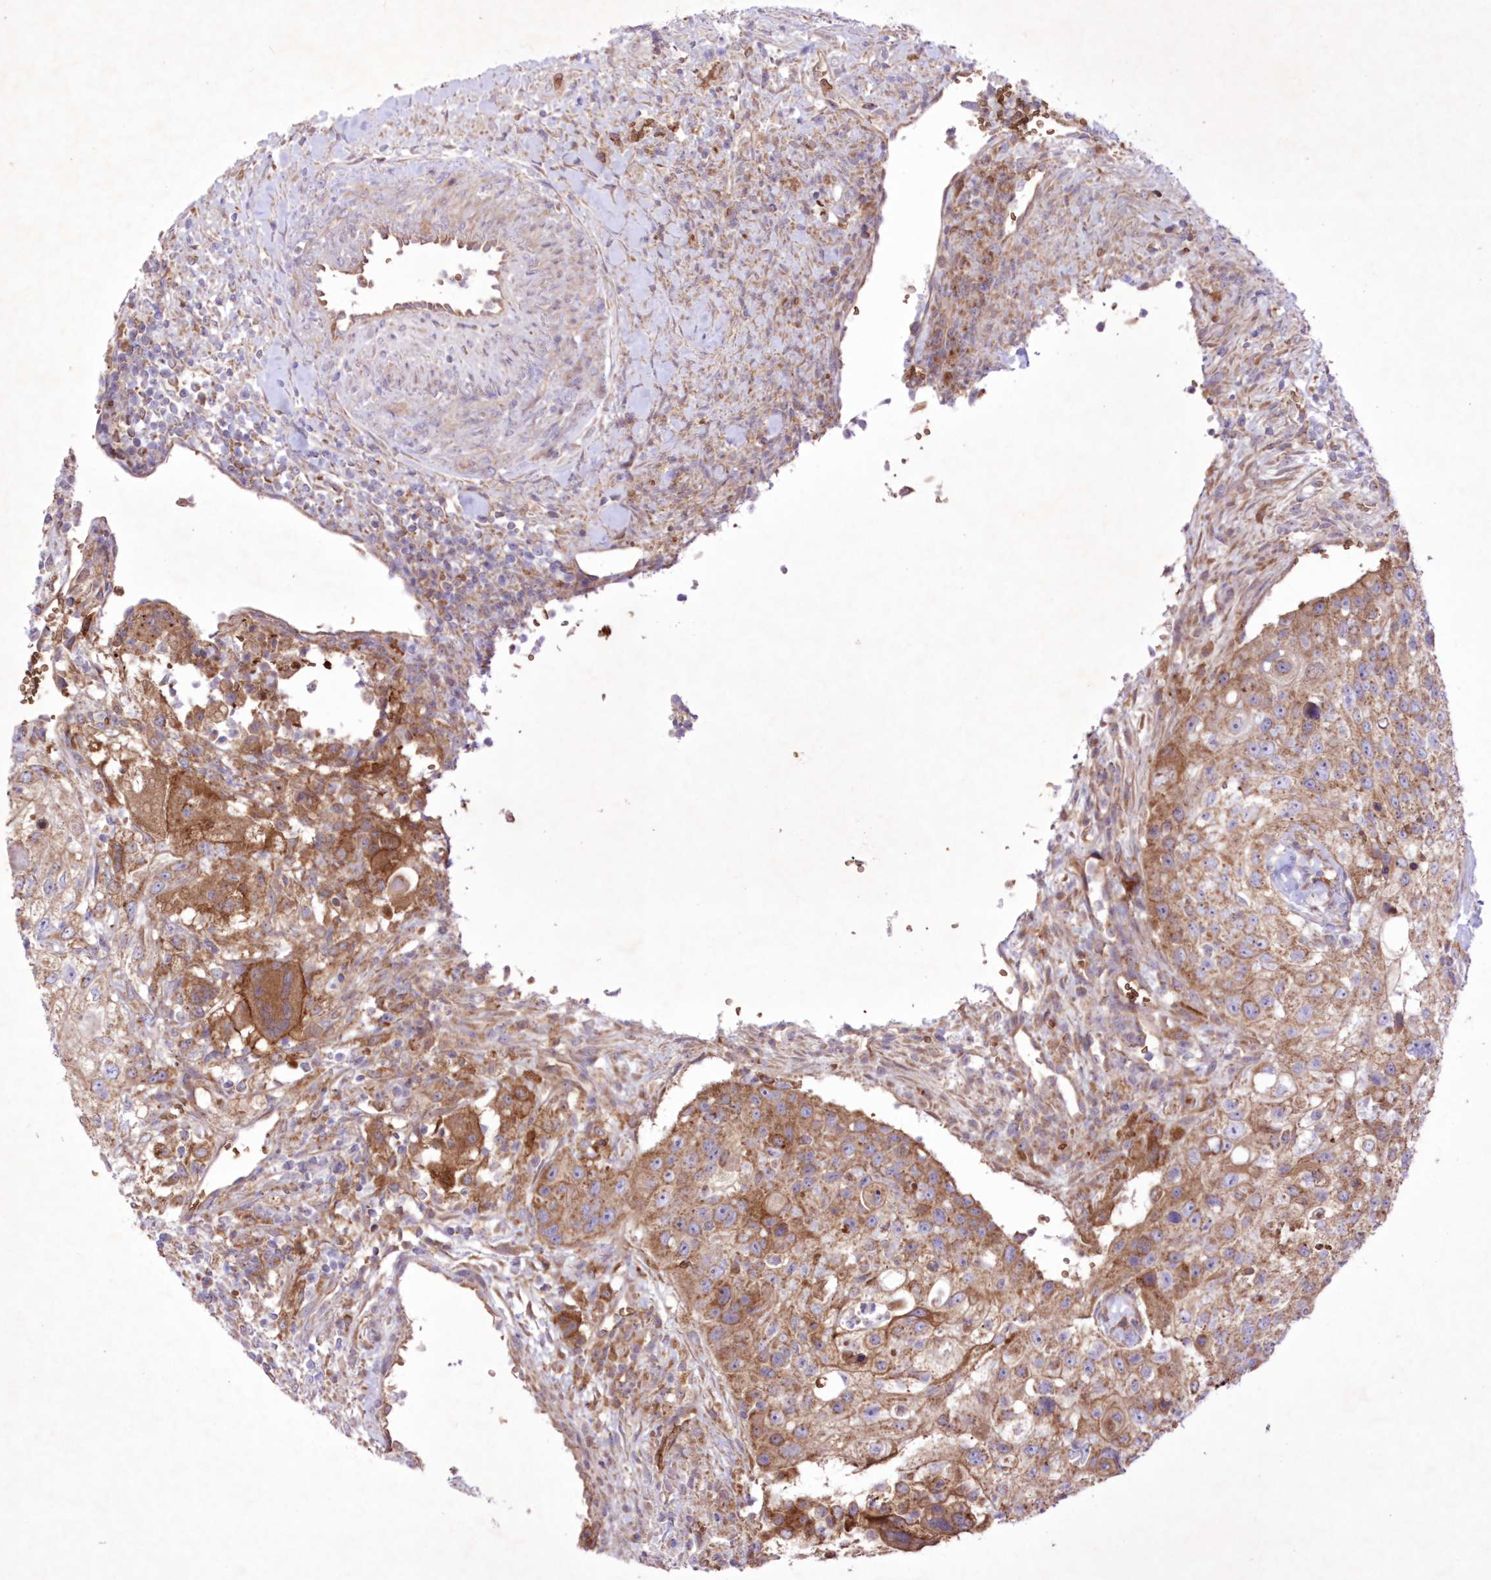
{"staining": {"intensity": "moderate", "quantity": ">75%", "location": "cytoplasmic/membranous"}, "tissue": "urothelial cancer", "cell_type": "Tumor cells", "image_type": "cancer", "snomed": [{"axis": "morphology", "description": "Urothelial carcinoma, High grade"}, {"axis": "topography", "description": "Urinary bladder"}], "caption": "There is medium levels of moderate cytoplasmic/membranous staining in tumor cells of urothelial carcinoma (high-grade), as demonstrated by immunohistochemical staining (brown color).", "gene": "FCHO2", "patient": {"sex": "female", "age": 60}}